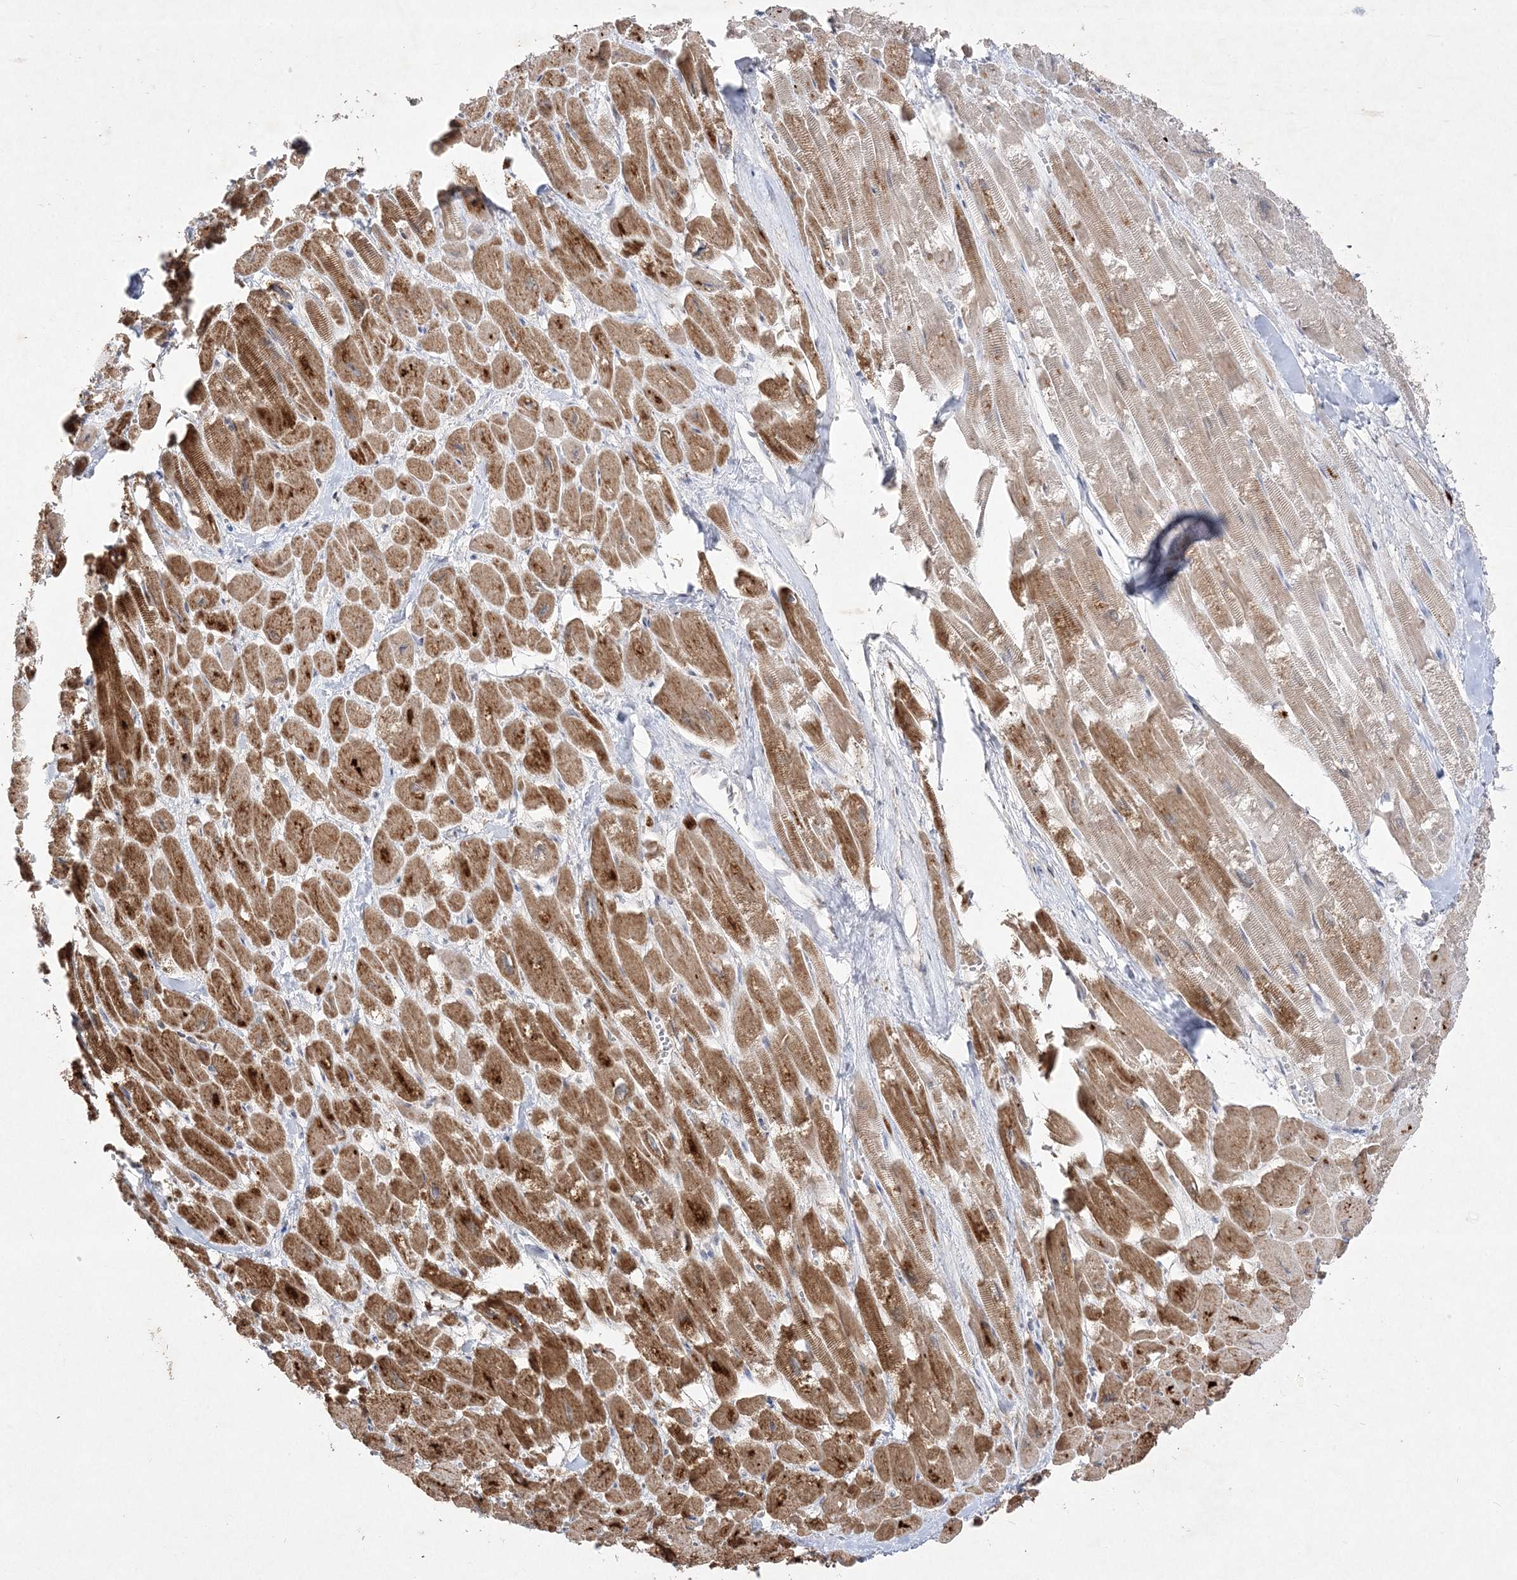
{"staining": {"intensity": "strong", "quantity": ">75%", "location": "cytoplasmic/membranous"}, "tissue": "heart muscle", "cell_type": "Cardiomyocytes", "image_type": "normal", "snomed": [{"axis": "morphology", "description": "Normal tissue, NOS"}, {"axis": "topography", "description": "Heart"}], "caption": "Heart muscle stained for a protein shows strong cytoplasmic/membranous positivity in cardiomyocytes.", "gene": "CLNK", "patient": {"sex": "male", "age": 54}}